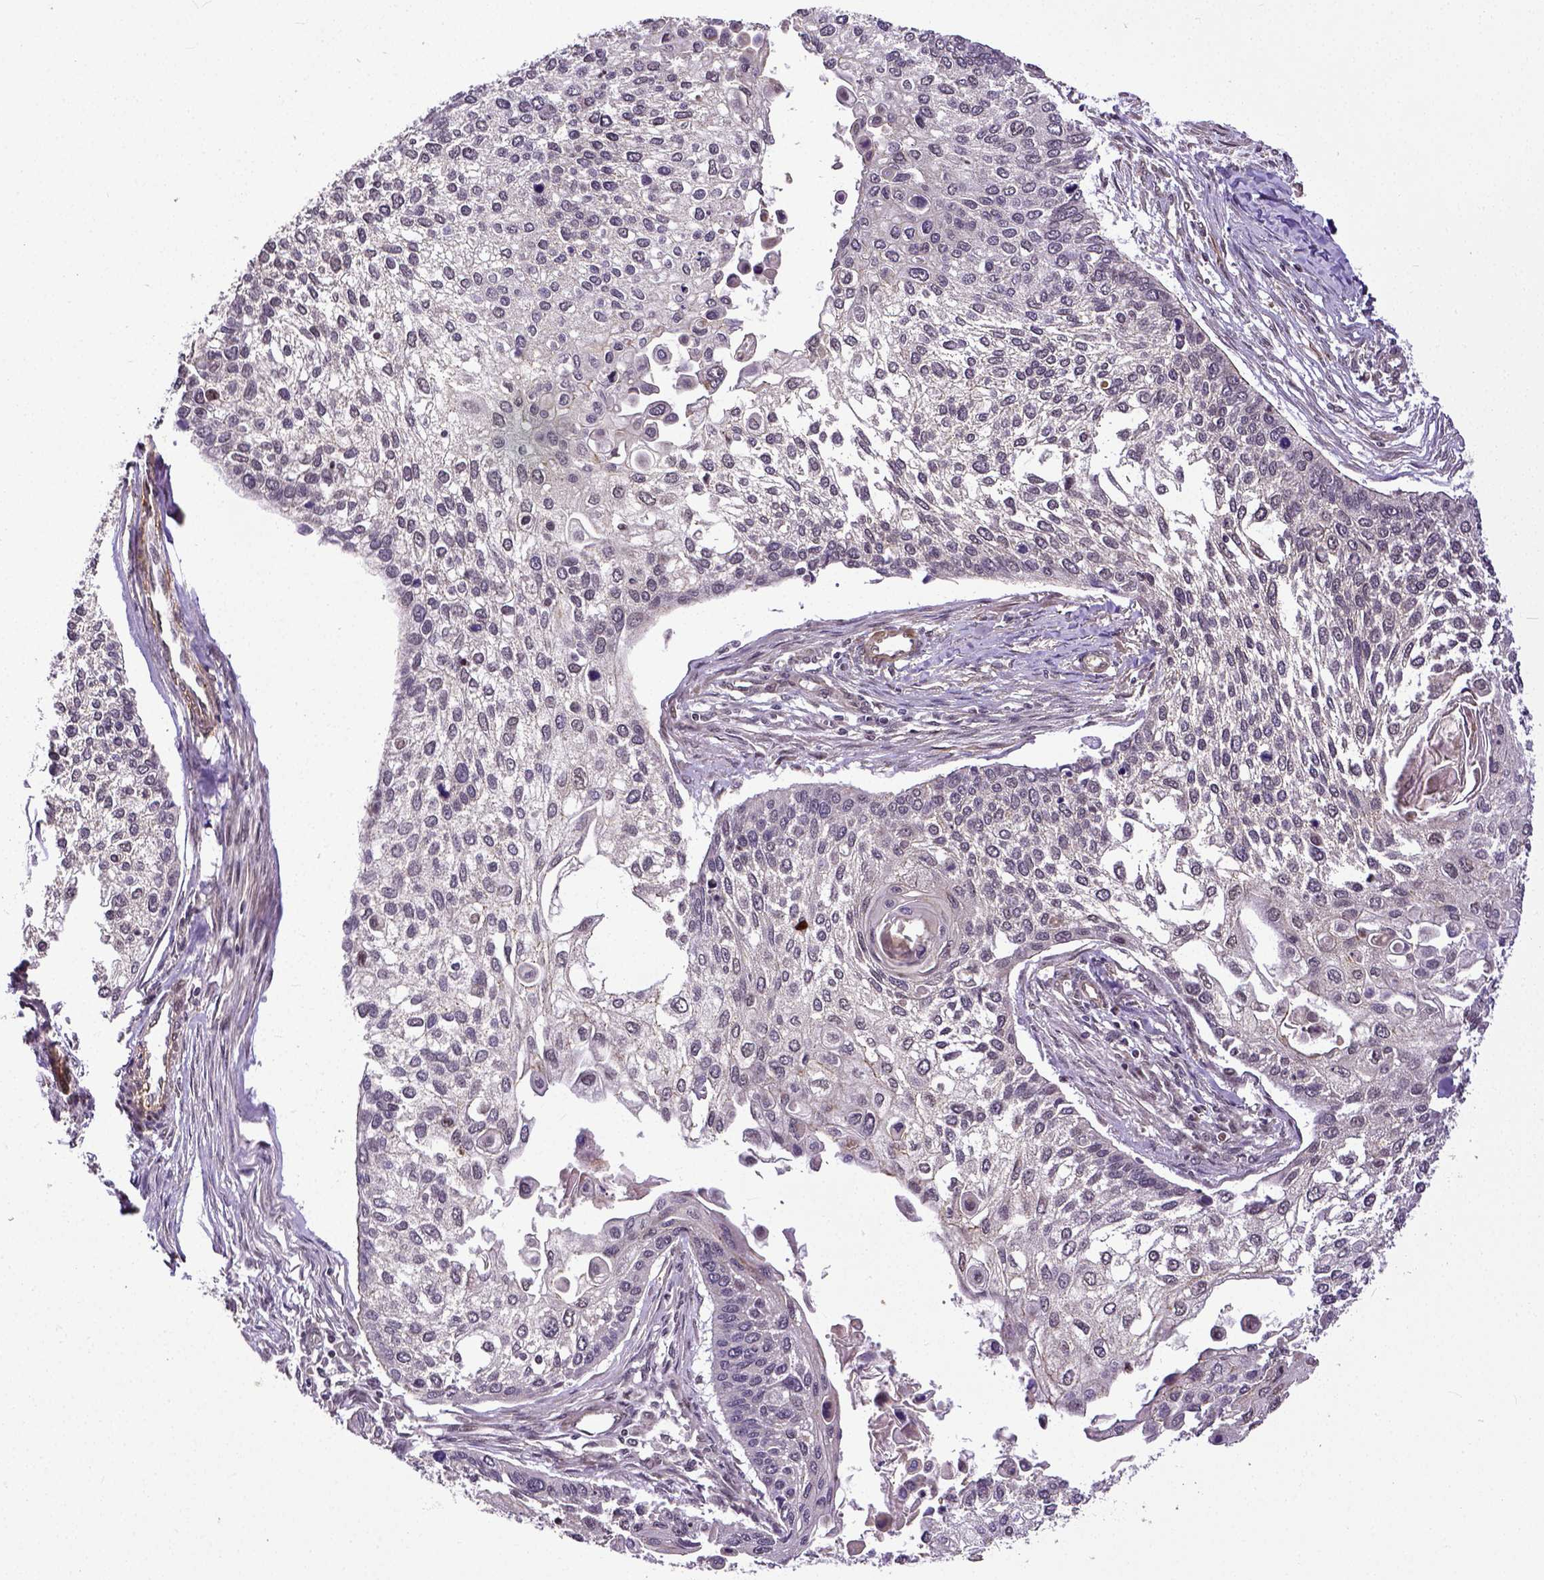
{"staining": {"intensity": "negative", "quantity": "none", "location": "none"}, "tissue": "lung cancer", "cell_type": "Tumor cells", "image_type": "cancer", "snomed": [{"axis": "morphology", "description": "Squamous cell carcinoma, NOS"}, {"axis": "morphology", "description": "Squamous cell carcinoma, metastatic, NOS"}, {"axis": "topography", "description": "Lung"}], "caption": "Protein analysis of metastatic squamous cell carcinoma (lung) reveals no significant staining in tumor cells. Nuclei are stained in blue.", "gene": "DICER1", "patient": {"sex": "male", "age": 63}}